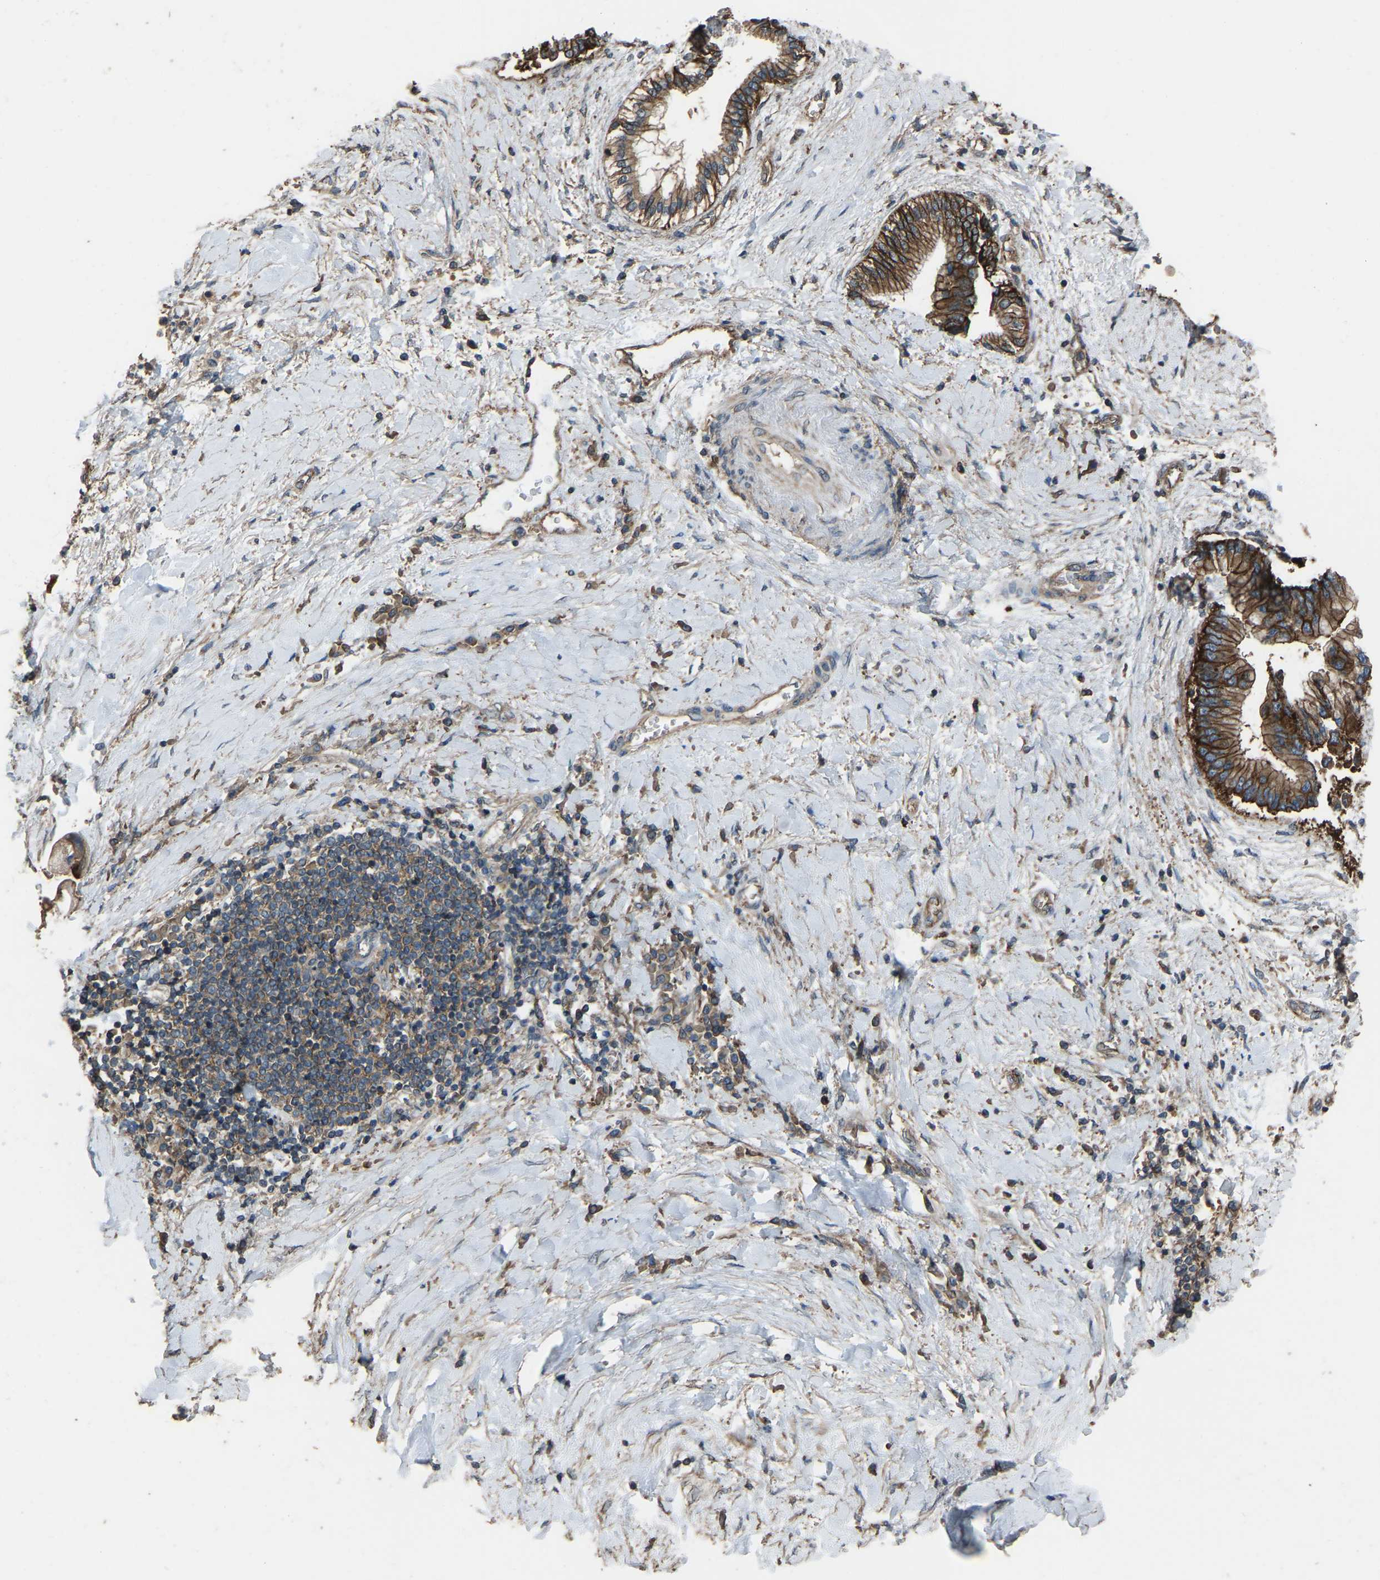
{"staining": {"intensity": "strong", "quantity": ">75%", "location": "cytoplasmic/membranous"}, "tissue": "liver cancer", "cell_type": "Tumor cells", "image_type": "cancer", "snomed": [{"axis": "morphology", "description": "Cholangiocarcinoma"}, {"axis": "topography", "description": "Liver"}], "caption": "A photomicrograph showing strong cytoplasmic/membranous expression in about >75% of tumor cells in liver cholangiocarcinoma, as visualized by brown immunohistochemical staining.", "gene": "SLC4A2", "patient": {"sex": "male", "age": 50}}